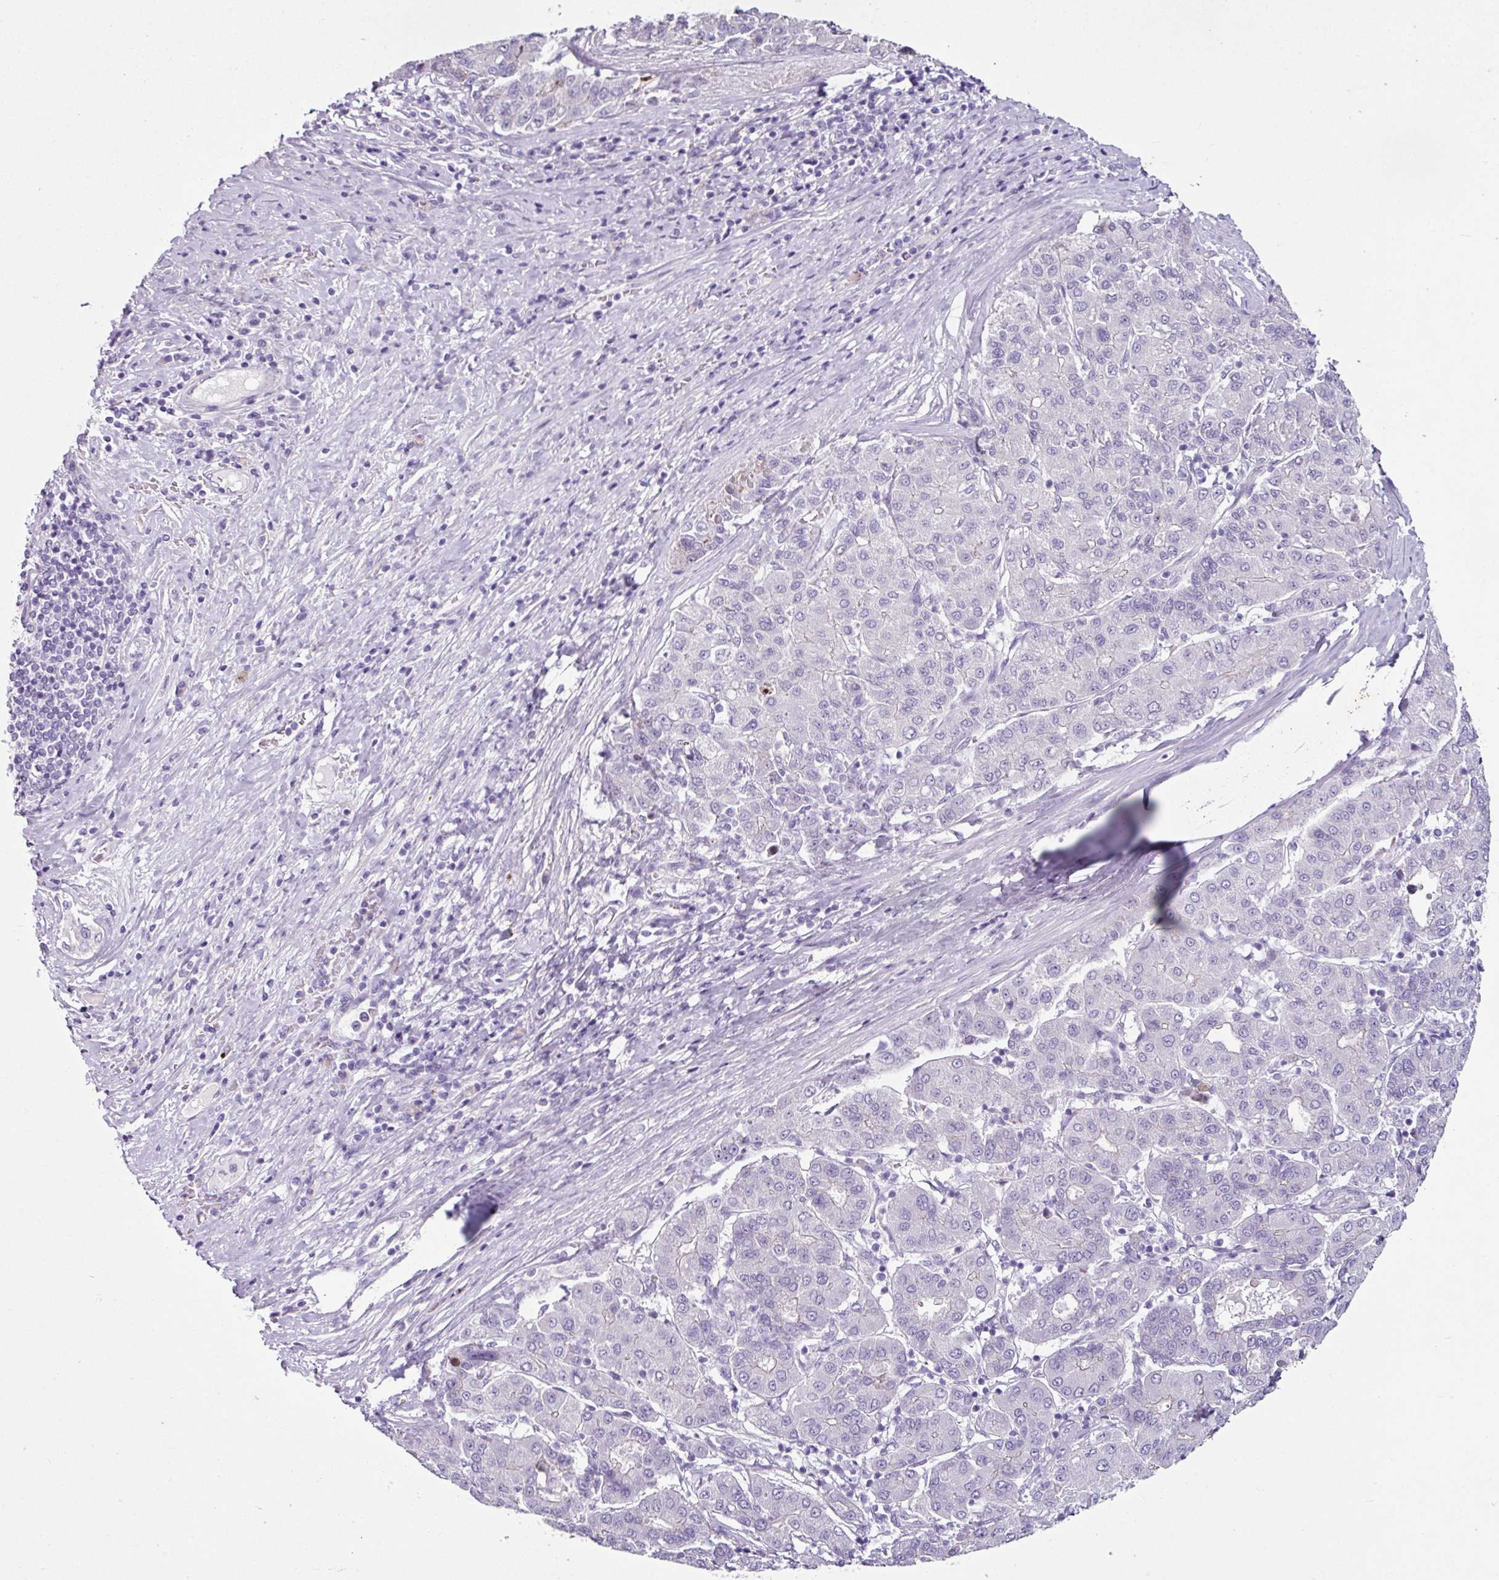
{"staining": {"intensity": "negative", "quantity": "none", "location": "none"}, "tissue": "liver cancer", "cell_type": "Tumor cells", "image_type": "cancer", "snomed": [{"axis": "morphology", "description": "Carcinoma, Hepatocellular, NOS"}, {"axis": "topography", "description": "Liver"}], "caption": "Immunohistochemistry of human hepatocellular carcinoma (liver) shows no positivity in tumor cells. Nuclei are stained in blue.", "gene": "TRA2A", "patient": {"sex": "male", "age": 65}}